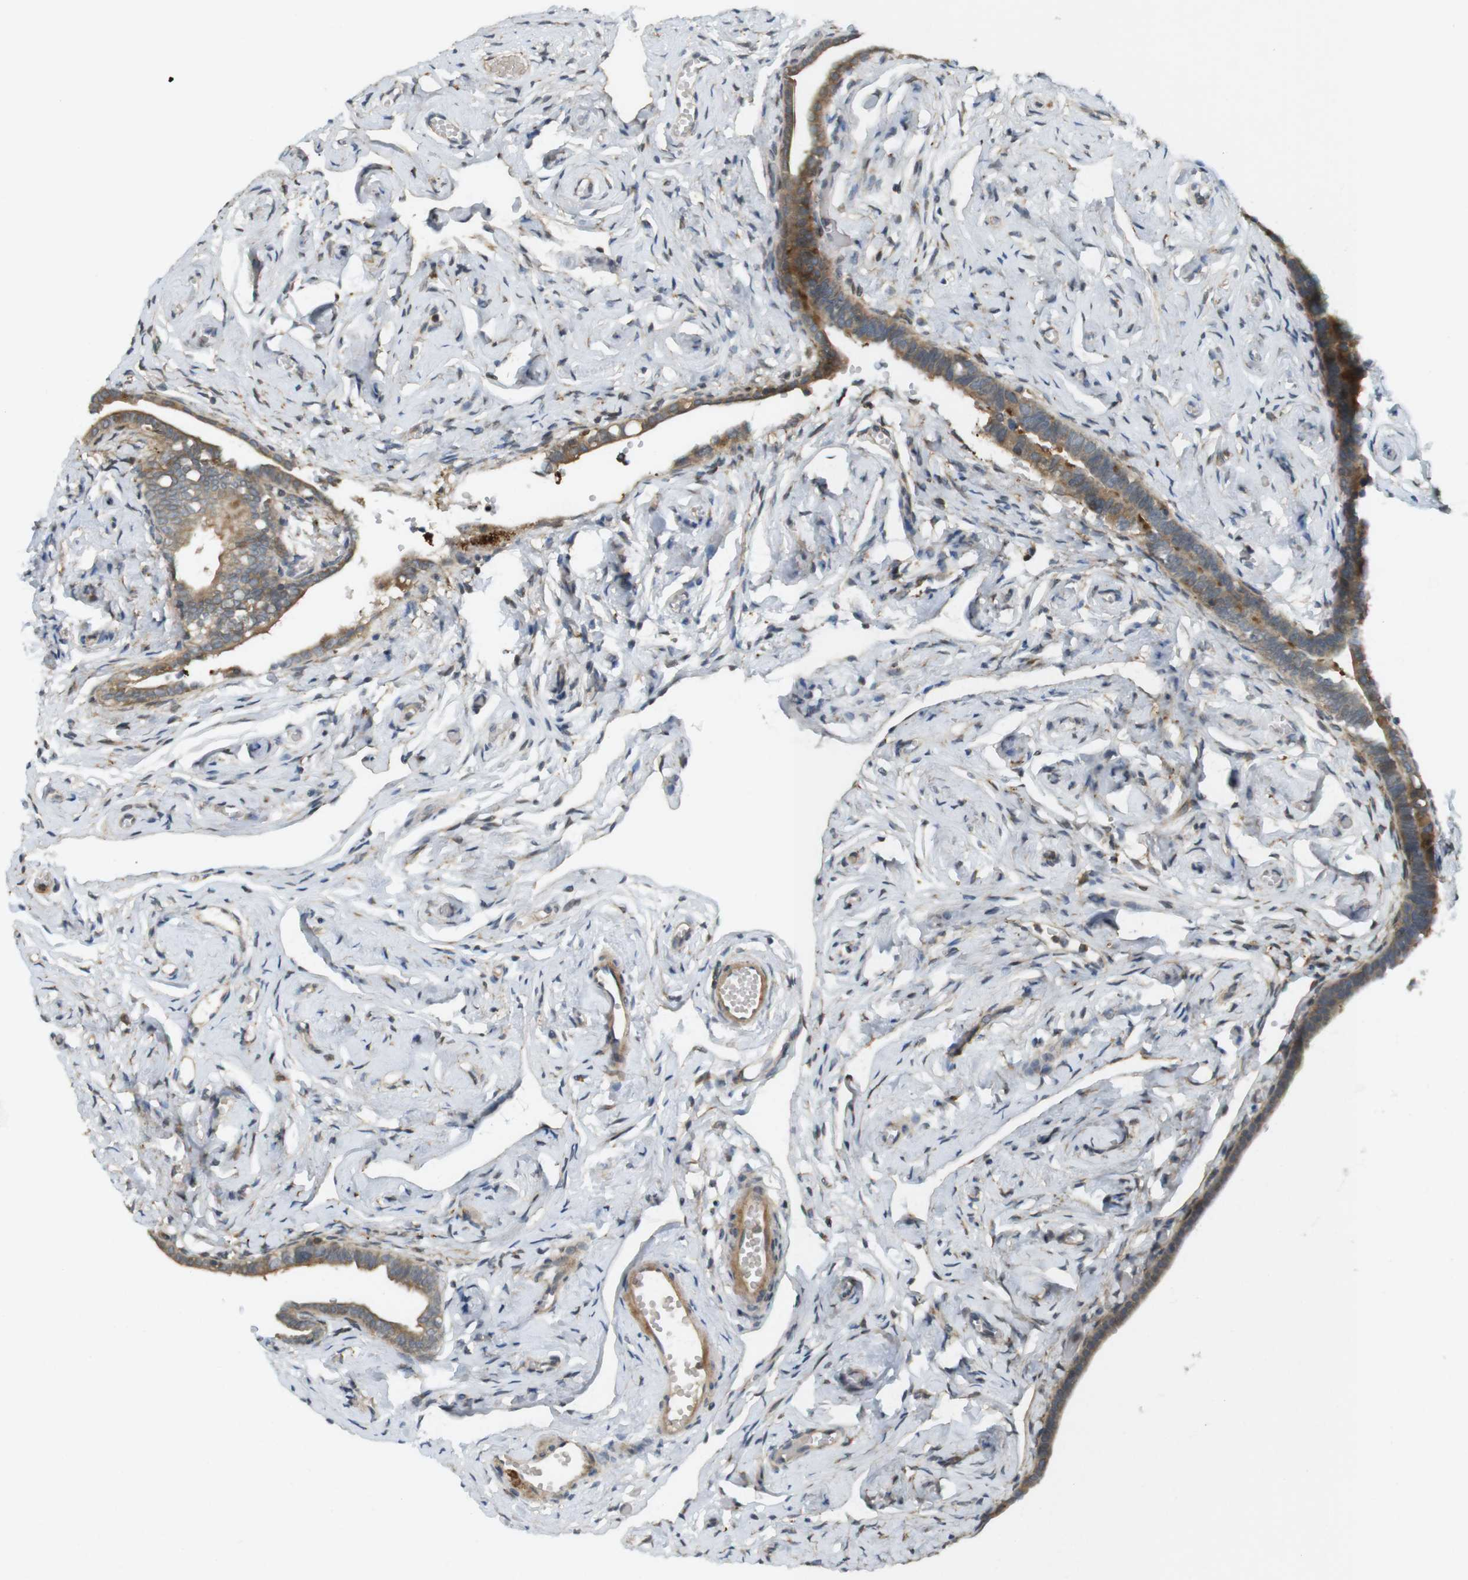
{"staining": {"intensity": "moderate", "quantity": ">75%", "location": "cytoplasmic/membranous"}, "tissue": "fallopian tube", "cell_type": "Glandular cells", "image_type": "normal", "snomed": [{"axis": "morphology", "description": "Normal tissue, NOS"}, {"axis": "topography", "description": "Fallopian tube"}], "caption": "Glandular cells demonstrate moderate cytoplasmic/membranous expression in about >75% of cells in benign fallopian tube.", "gene": "CLRN3", "patient": {"sex": "female", "age": 71}}